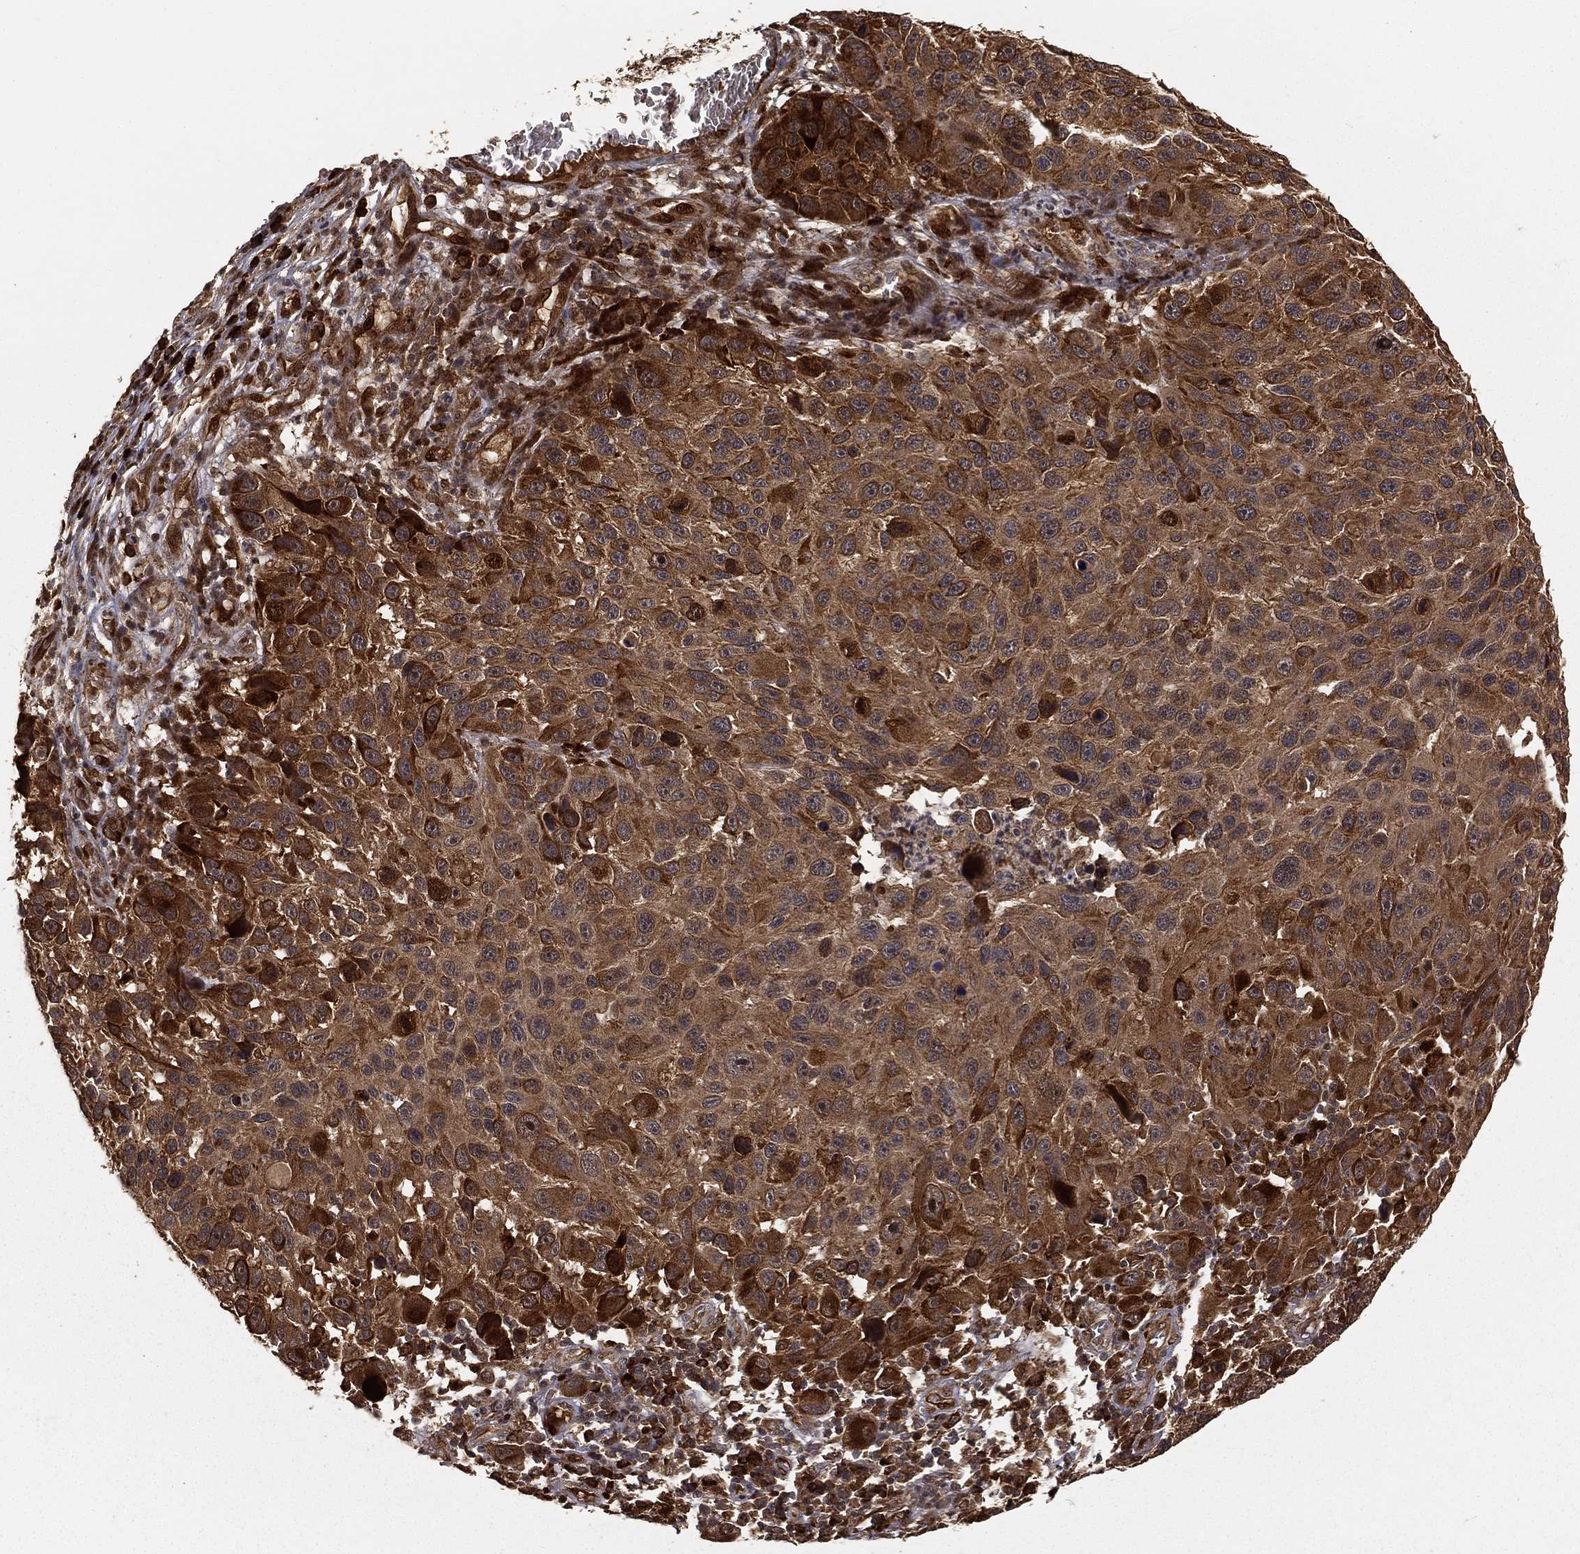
{"staining": {"intensity": "moderate", "quantity": ">75%", "location": "cytoplasmic/membranous"}, "tissue": "melanoma", "cell_type": "Tumor cells", "image_type": "cancer", "snomed": [{"axis": "morphology", "description": "Malignant melanoma, NOS"}, {"axis": "topography", "description": "Skin"}], "caption": "A micrograph of human malignant melanoma stained for a protein reveals moderate cytoplasmic/membranous brown staining in tumor cells.", "gene": "MAPK1", "patient": {"sex": "male", "age": 53}}